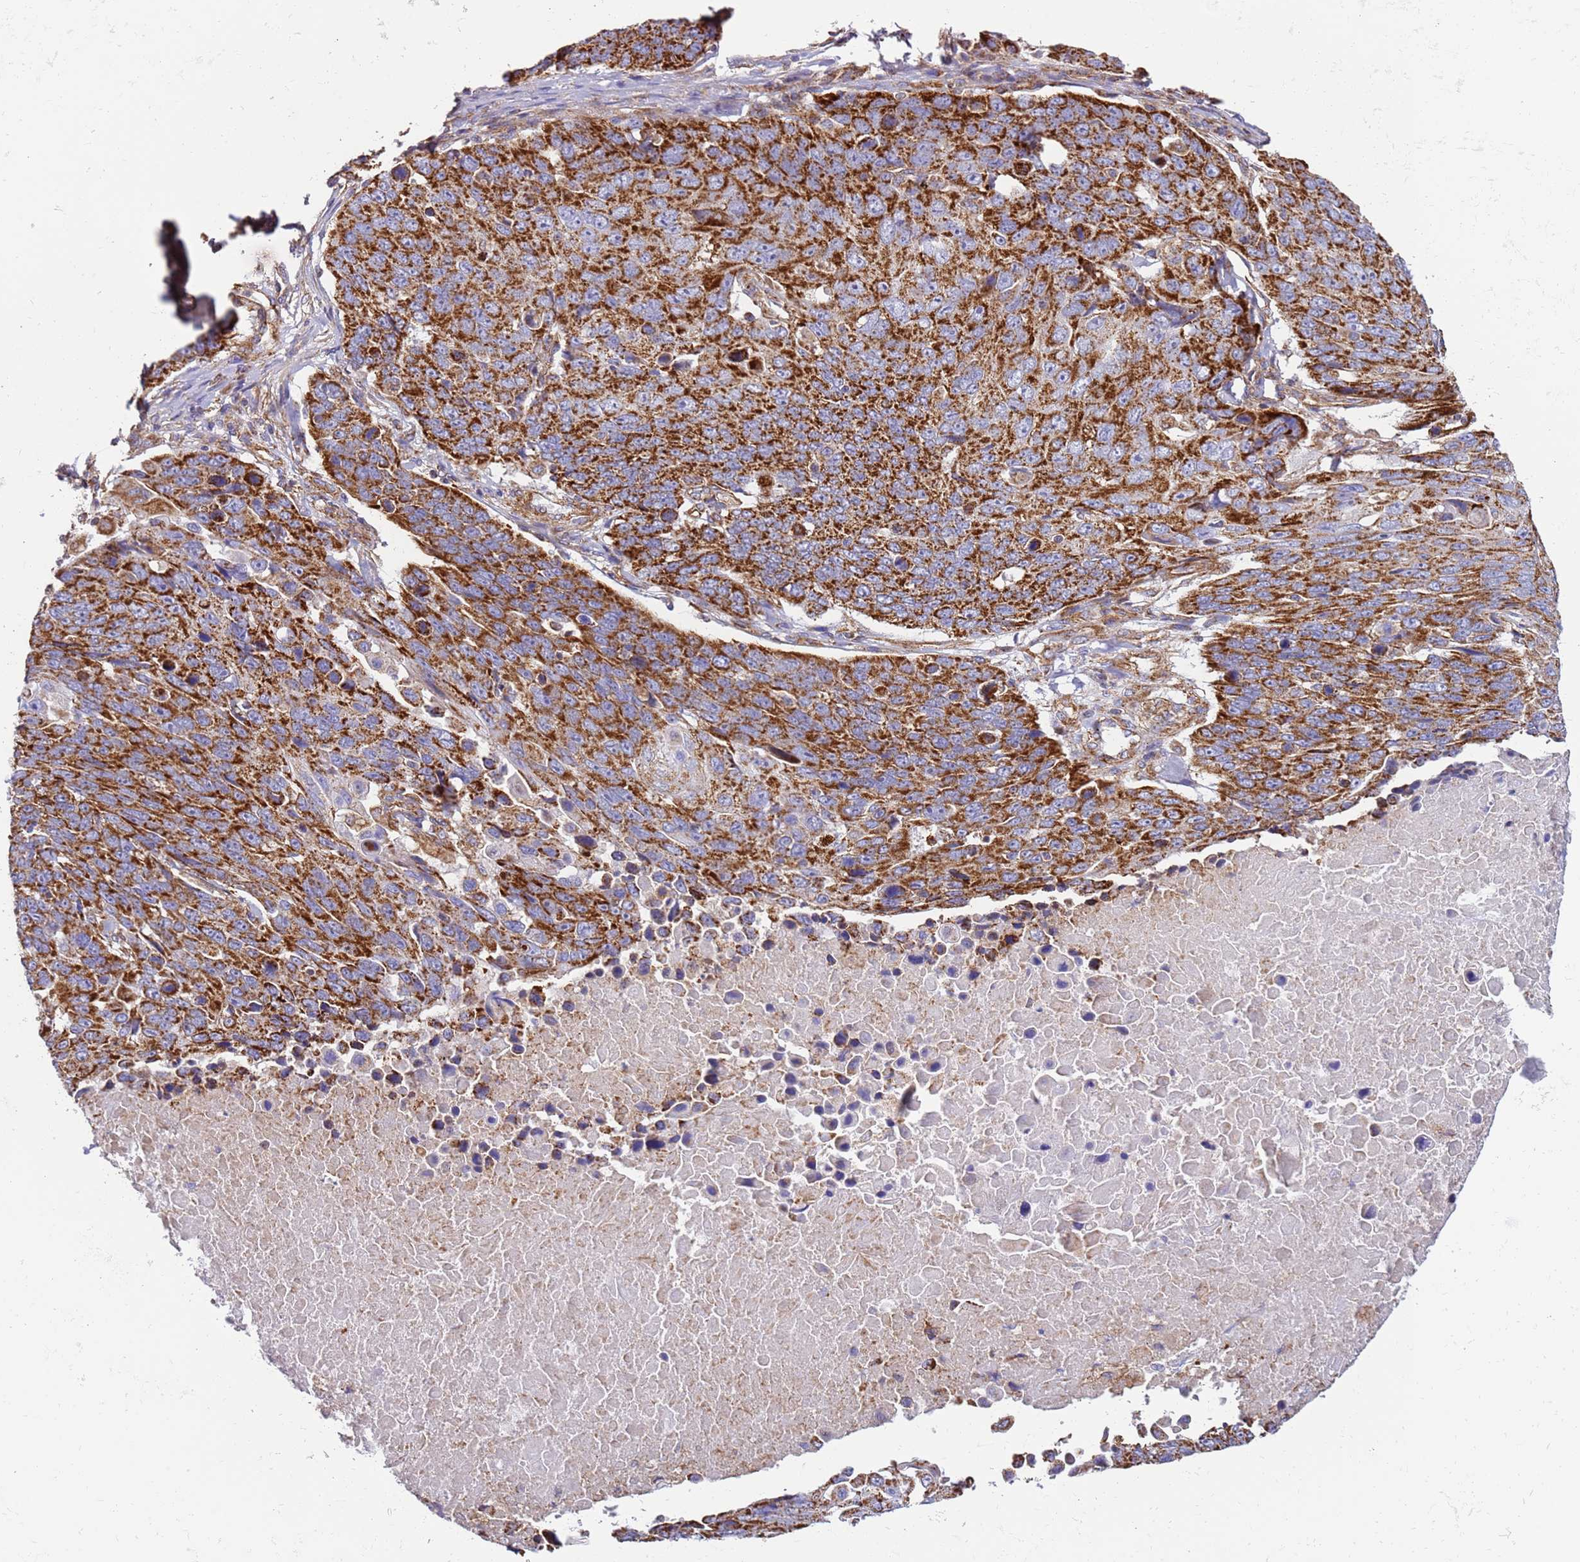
{"staining": {"intensity": "strong", "quantity": ">75%", "location": "cytoplasmic/membranous"}, "tissue": "lung cancer", "cell_type": "Tumor cells", "image_type": "cancer", "snomed": [{"axis": "morphology", "description": "Squamous cell carcinoma, NOS"}, {"axis": "topography", "description": "Lung"}], "caption": "Immunohistochemical staining of human lung cancer (squamous cell carcinoma) shows high levels of strong cytoplasmic/membranous protein staining in about >75% of tumor cells.", "gene": "MRPL20", "patient": {"sex": "male", "age": 66}}